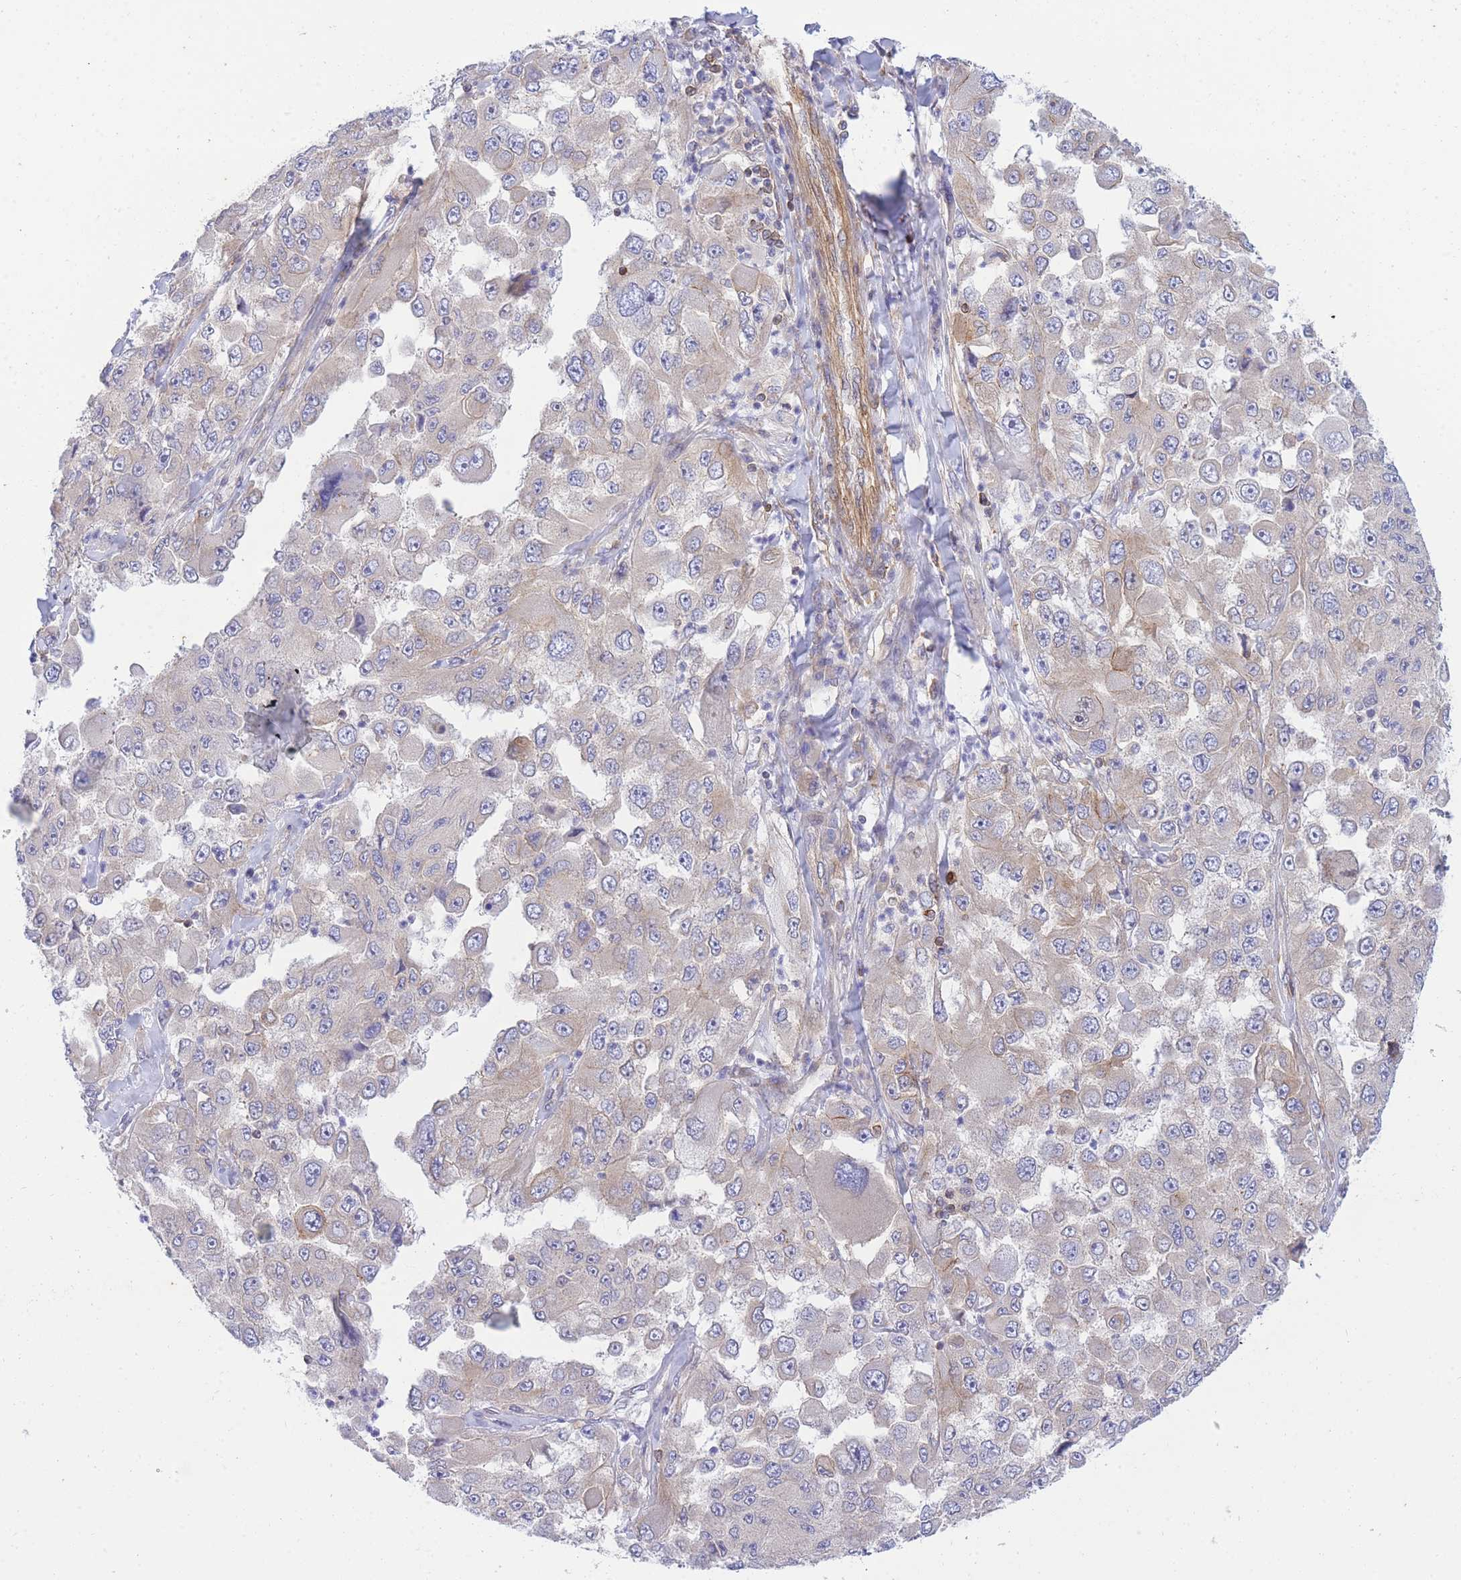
{"staining": {"intensity": "negative", "quantity": "none", "location": "none"}, "tissue": "melanoma", "cell_type": "Tumor cells", "image_type": "cancer", "snomed": [{"axis": "morphology", "description": "Malignant melanoma, Metastatic site"}, {"axis": "topography", "description": "Lymph node"}], "caption": "Tumor cells are negative for brown protein staining in melanoma.", "gene": "REM1", "patient": {"sex": "male", "age": 62}}